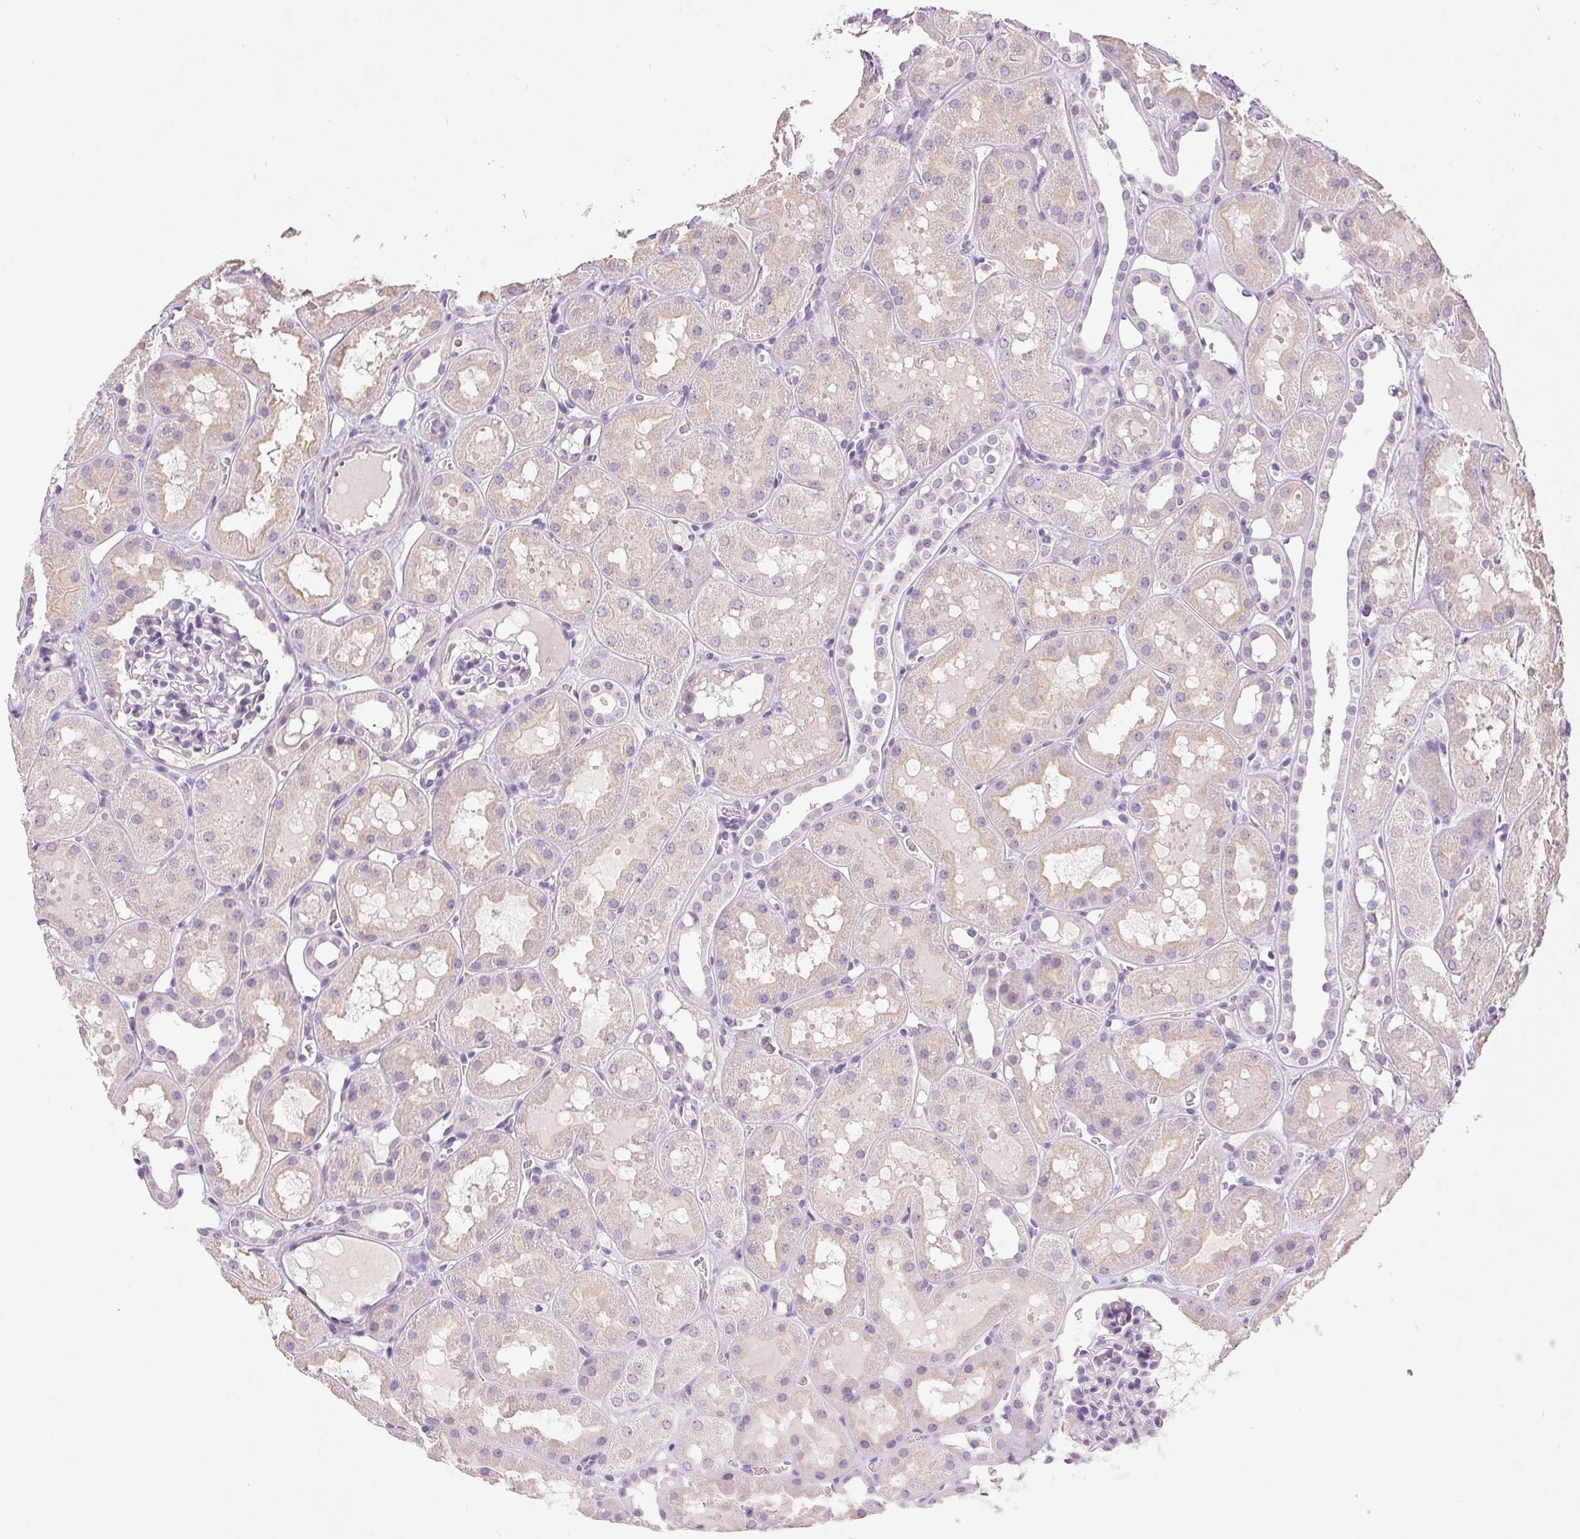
{"staining": {"intensity": "negative", "quantity": "none", "location": "none"}, "tissue": "kidney", "cell_type": "Cells in glomeruli", "image_type": "normal", "snomed": [{"axis": "morphology", "description": "Normal tissue, NOS"}, {"axis": "topography", "description": "Kidney"}, {"axis": "topography", "description": "Urinary bladder"}], "caption": "This histopathology image is of normal kidney stained with immunohistochemistry to label a protein in brown with the nuclei are counter-stained blue. There is no staining in cells in glomeruli. (DAB (3,3'-diaminobenzidine) immunohistochemistry (IHC) visualized using brightfield microscopy, high magnification).", "gene": "DSG3", "patient": {"sex": "male", "age": 16}}